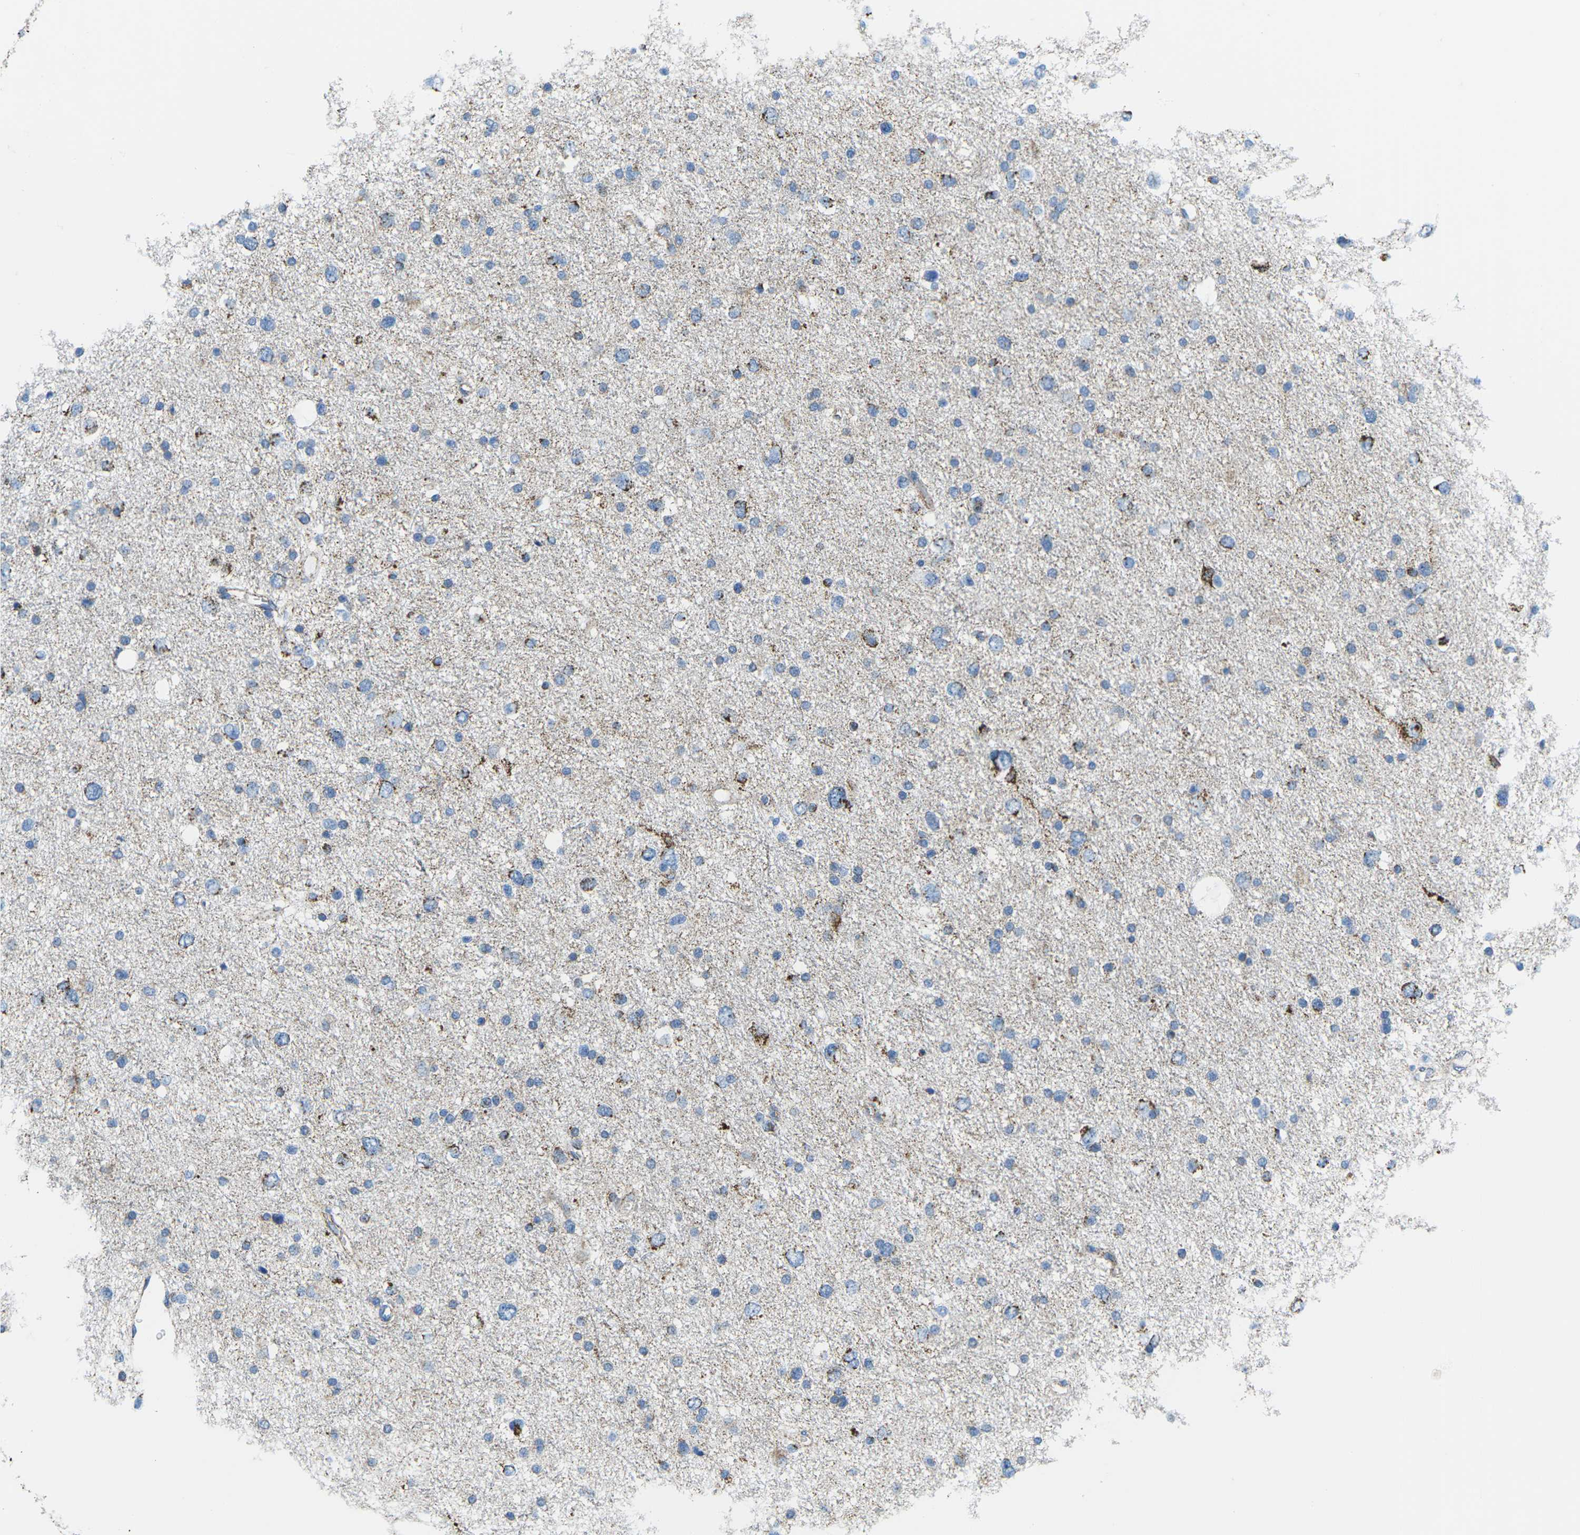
{"staining": {"intensity": "moderate", "quantity": "25%-75%", "location": "cytoplasmic/membranous"}, "tissue": "glioma", "cell_type": "Tumor cells", "image_type": "cancer", "snomed": [{"axis": "morphology", "description": "Glioma, malignant, Low grade"}, {"axis": "topography", "description": "Brain"}], "caption": "Protein staining of glioma tissue reveals moderate cytoplasmic/membranous positivity in about 25%-75% of tumor cells. (DAB IHC, brown staining for protein, blue staining for nuclei).", "gene": "COX6C", "patient": {"sex": "female", "age": 37}}